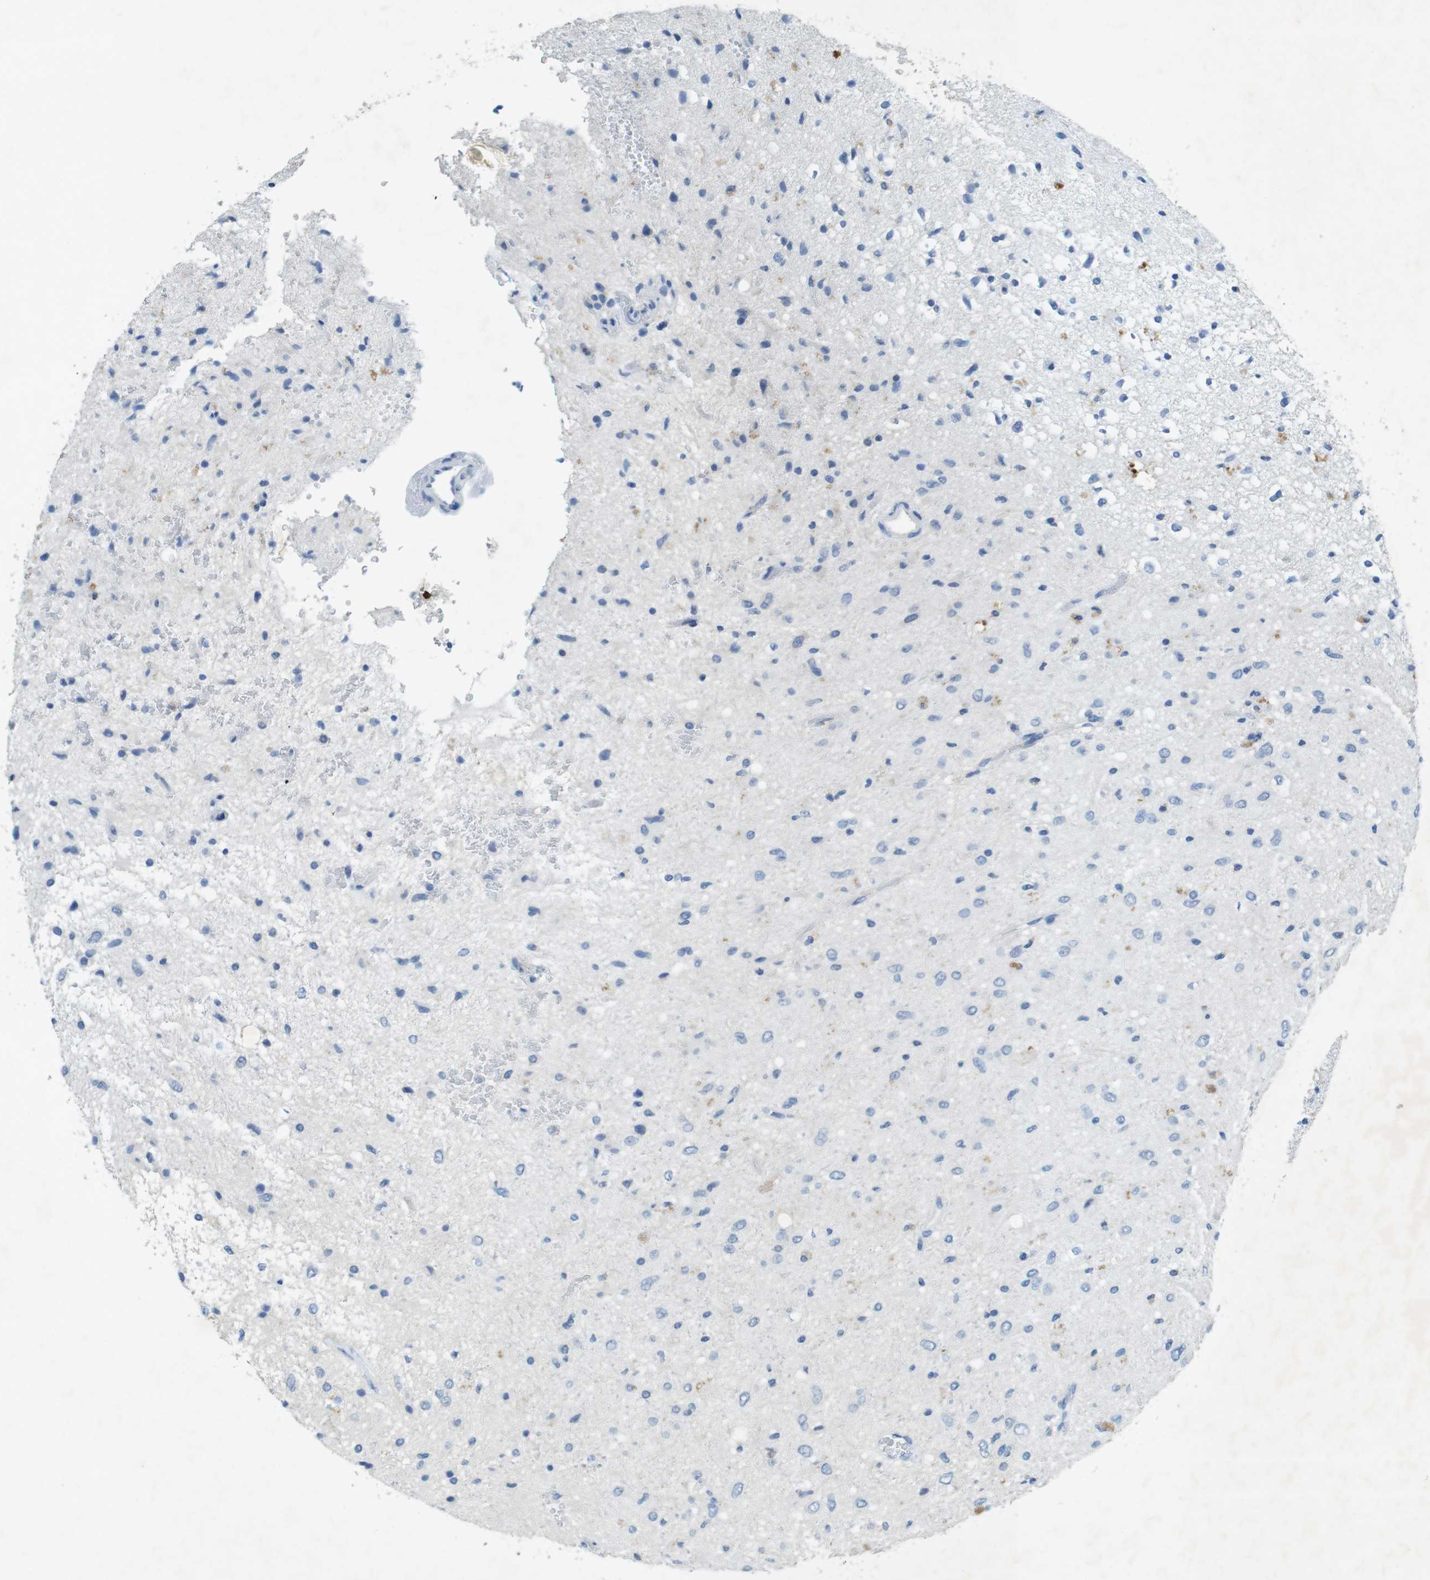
{"staining": {"intensity": "negative", "quantity": "none", "location": "none"}, "tissue": "glioma", "cell_type": "Tumor cells", "image_type": "cancer", "snomed": [{"axis": "morphology", "description": "Glioma, malignant, Low grade"}, {"axis": "topography", "description": "Brain"}], "caption": "A high-resolution photomicrograph shows immunohistochemistry staining of malignant low-grade glioma, which reveals no significant positivity in tumor cells. Brightfield microscopy of immunohistochemistry stained with DAB (brown) and hematoxylin (blue), captured at high magnification.", "gene": "CD320", "patient": {"sex": "male", "age": 77}}